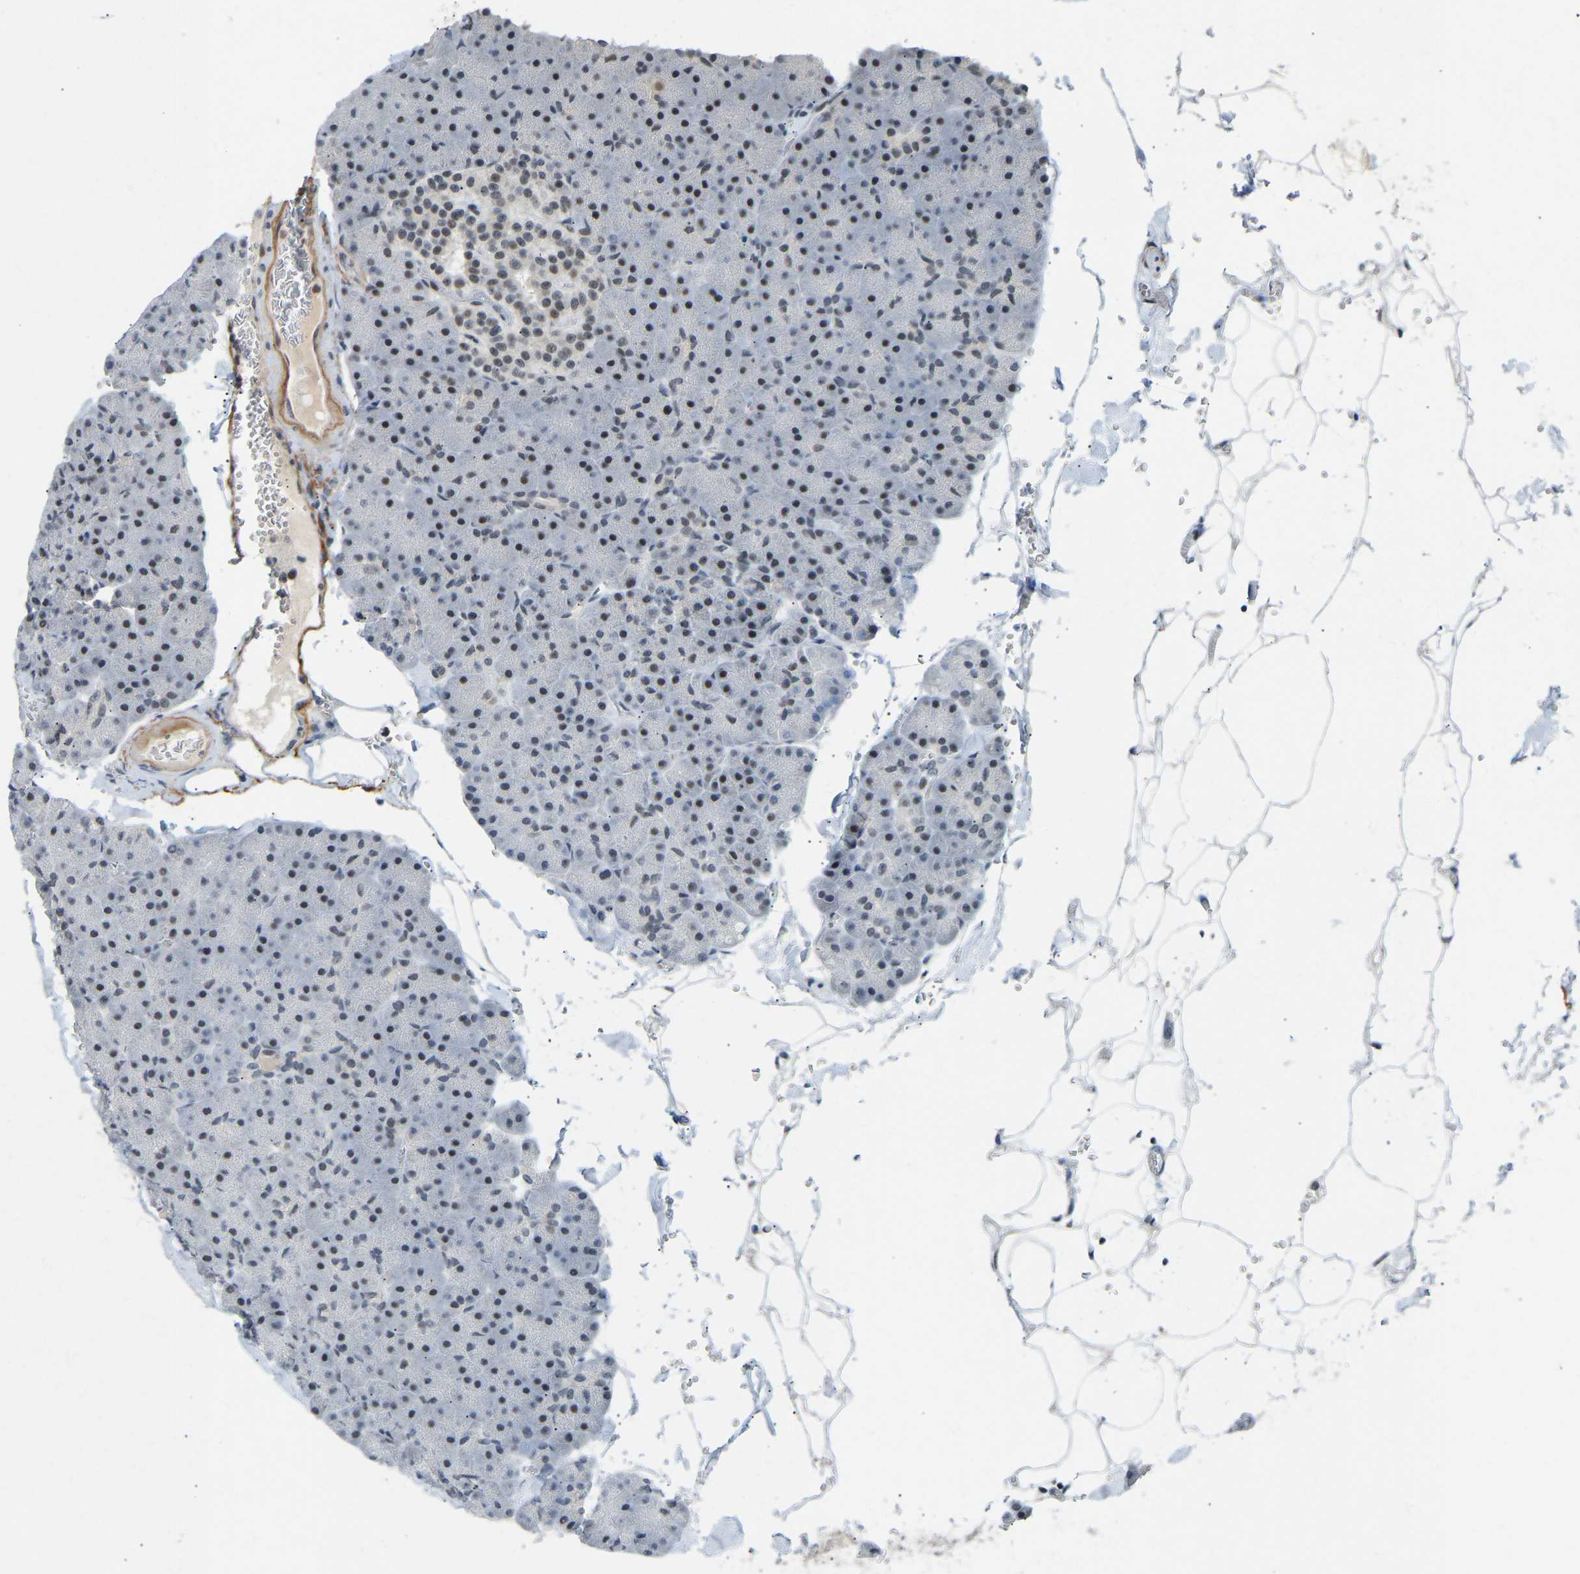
{"staining": {"intensity": "moderate", "quantity": "<25%", "location": "nuclear"}, "tissue": "pancreas", "cell_type": "Exocrine glandular cells", "image_type": "normal", "snomed": [{"axis": "morphology", "description": "Normal tissue, NOS"}, {"axis": "topography", "description": "Pancreas"}], "caption": "Immunohistochemistry (IHC) of unremarkable human pancreas exhibits low levels of moderate nuclear positivity in about <25% of exocrine glandular cells. (Brightfield microscopy of DAB IHC at high magnification).", "gene": "RBM15", "patient": {"sex": "male", "age": 35}}